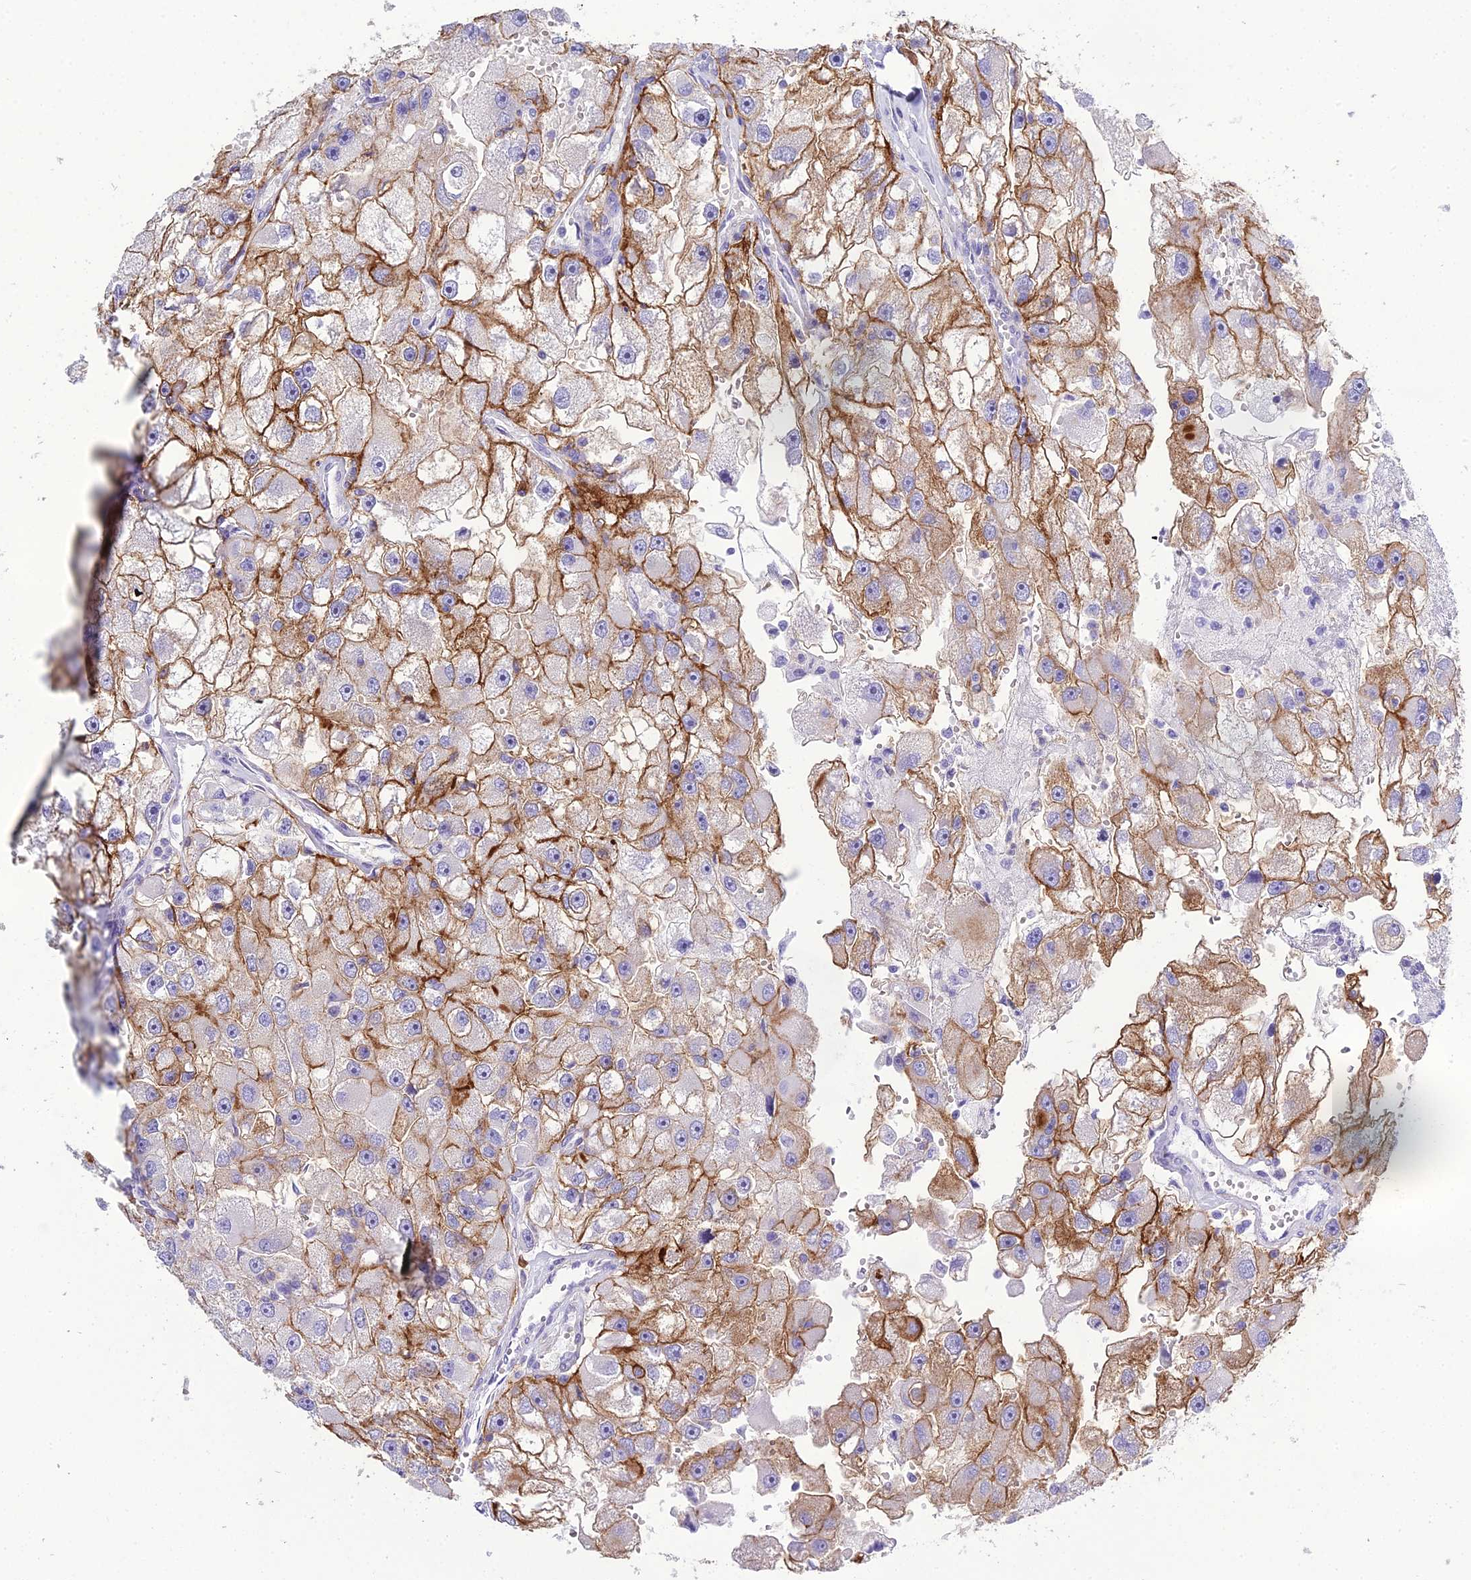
{"staining": {"intensity": "strong", "quantity": "25%-75%", "location": "cytoplasmic/membranous"}, "tissue": "renal cancer", "cell_type": "Tumor cells", "image_type": "cancer", "snomed": [{"axis": "morphology", "description": "Adenocarcinoma, NOS"}, {"axis": "topography", "description": "Kidney"}], "caption": "The micrograph demonstrates immunohistochemical staining of renal cancer. There is strong cytoplasmic/membranous staining is seen in about 25%-75% of tumor cells. (DAB (3,3'-diaminobenzidine) IHC with brightfield microscopy, high magnification).", "gene": "OR1Q1", "patient": {"sex": "male", "age": 63}}